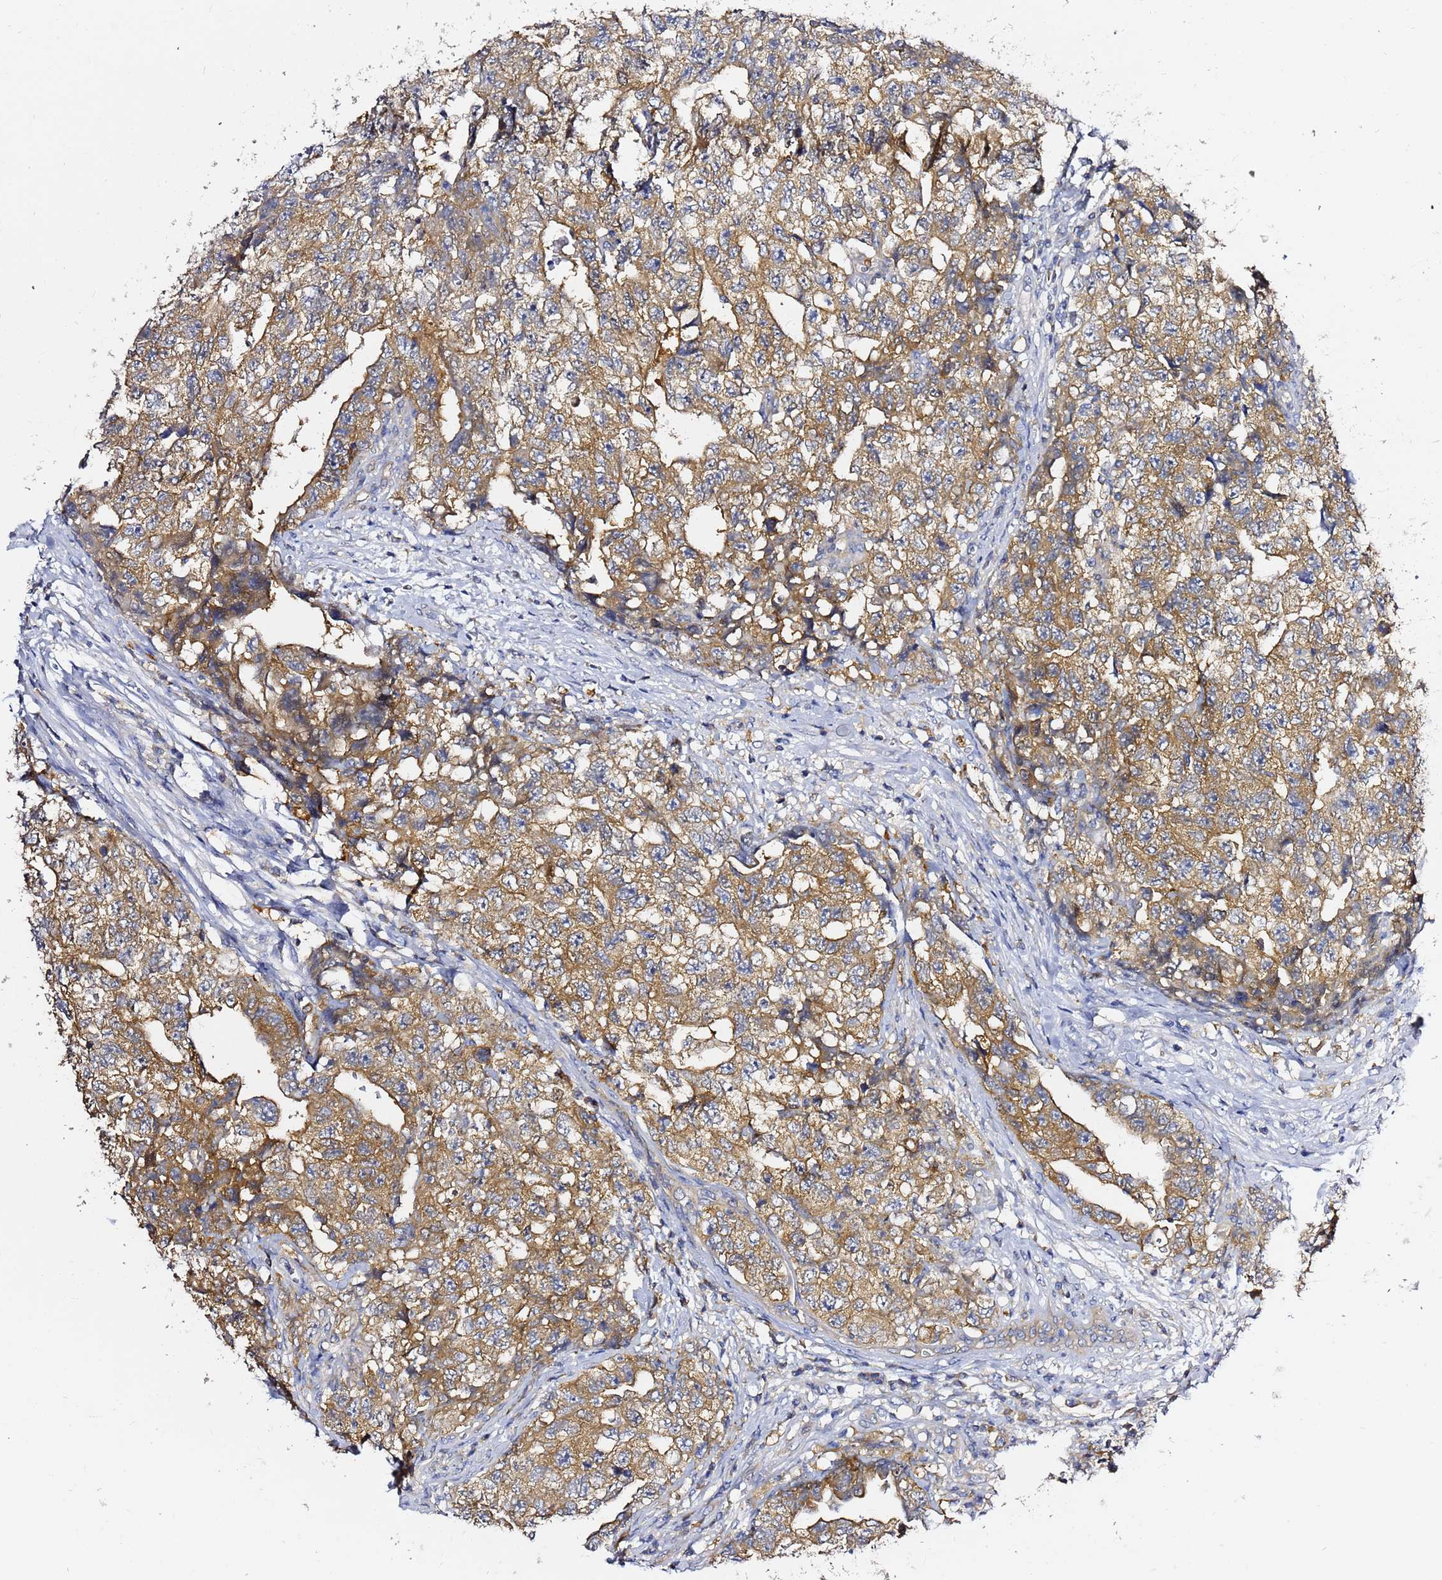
{"staining": {"intensity": "moderate", "quantity": ">75%", "location": "cytoplasmic/membranous"}, "tissue": "testis cancer", "cell_type": "Tumor cells", "image_type": "cancer", "snomed": [{"axis": "morphology", "description": "Carcinoma, Embryonal, NOS"}, {"axis": "topography", "description": "Testis"}], "caption": "Tumor cells exhibit medium levels of moderate cytoplasmic/membranous positivity in approximately >75% of cells in human testis cancer. (brown staining indicates protein expression, while blue staining denotes nuclei).", "gene": "LENG1", "patient": {"sex": "male", "age": 31}}